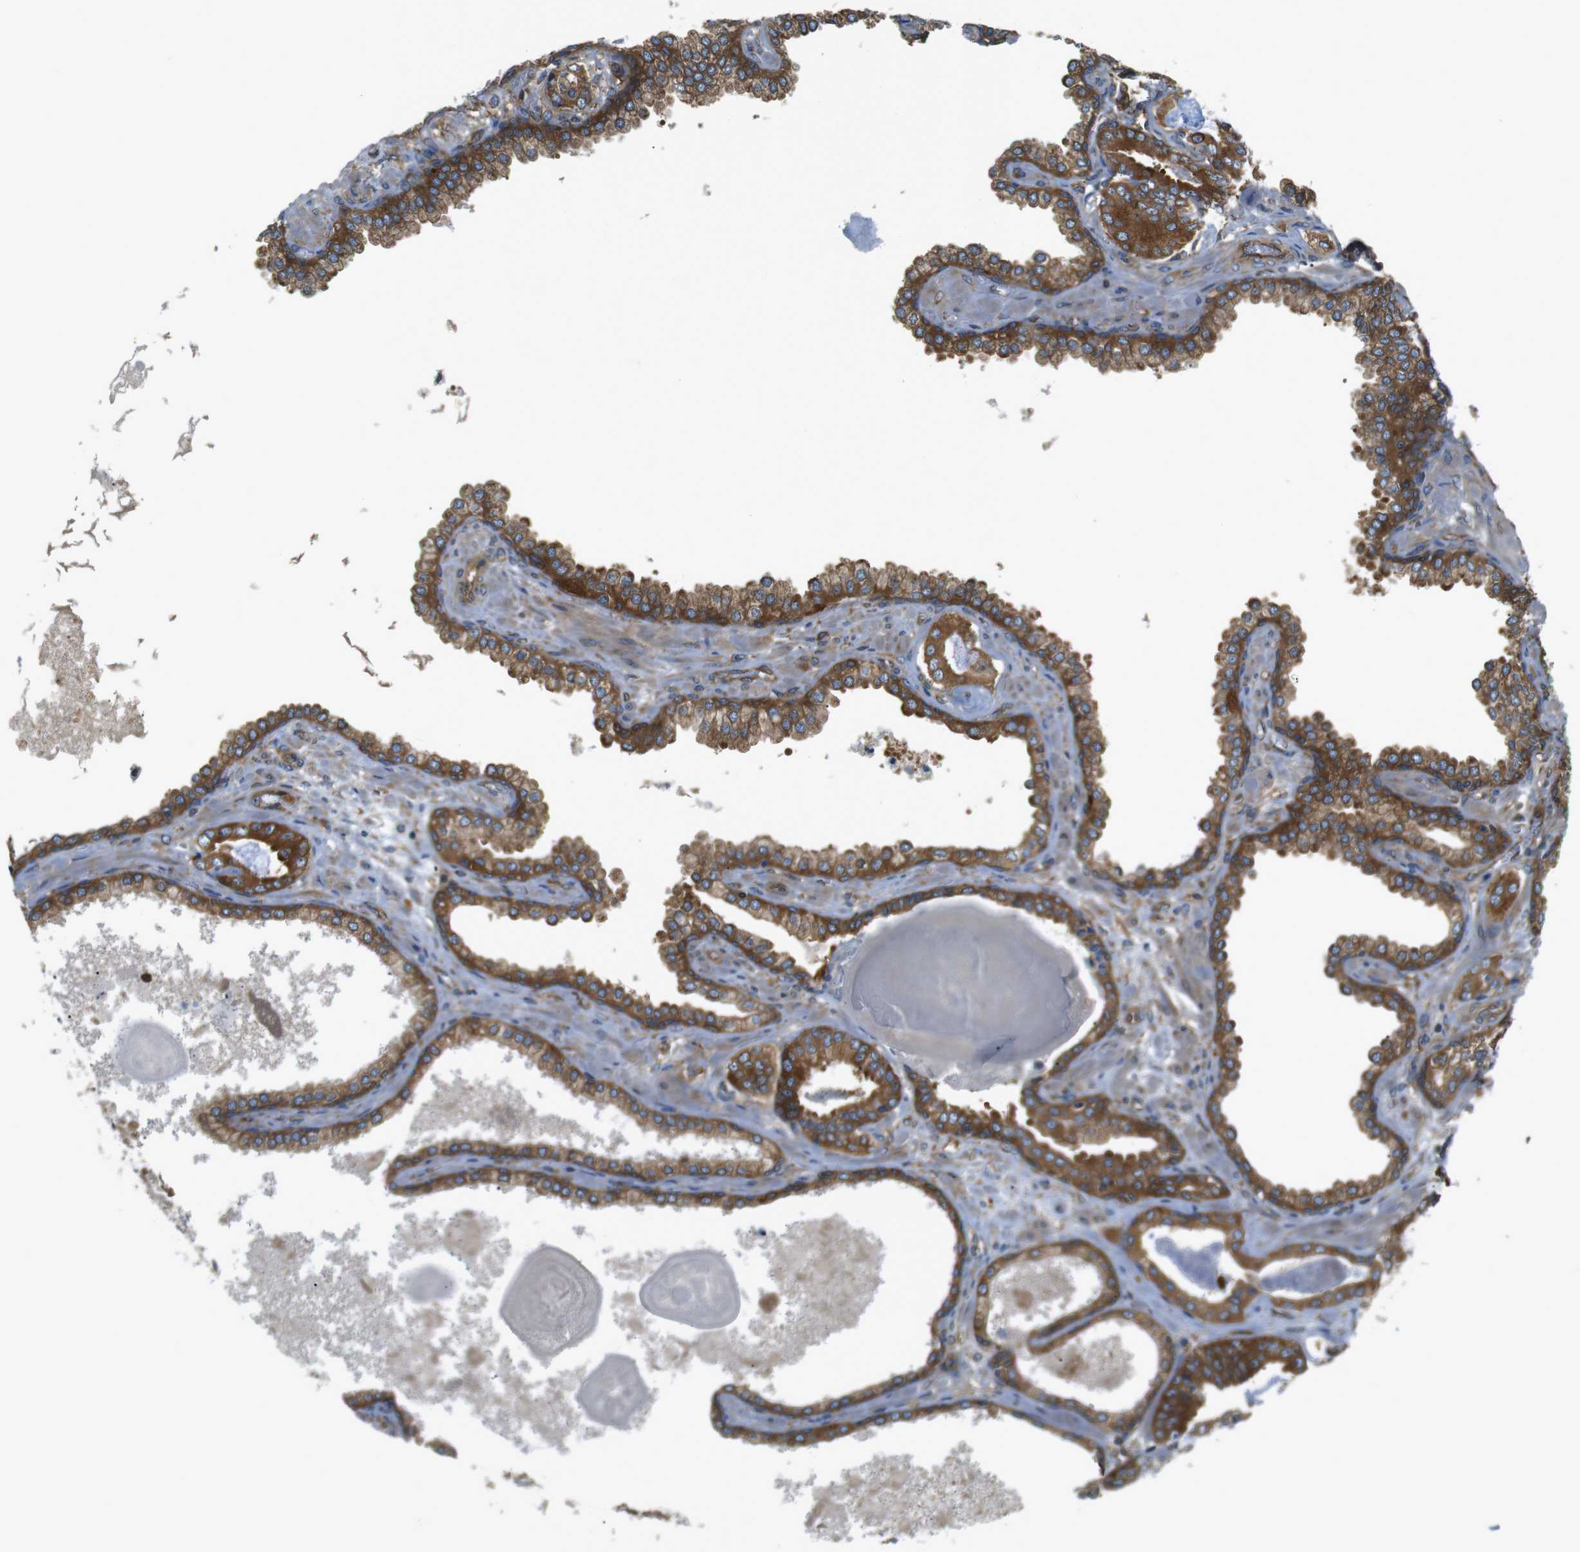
{"staining": {"intensity": "moderate", "quantity": ">75%", "location": "cytoplasmic/membranous"}, "tissue": "prostate cancer", "cell_type": "Tumor cells", "image_type": "cancer", "snomed": [{"axis": "morphology", "description": "Adenocarcinoma, Low grade"}, {"axis": "topography", "description": "Prostate"}], "caption": "A micrograph showing moderate cytoplasmic/membranous expression in approximately >75% of tumor cells in prostate cancer, as visualized by brown immunohistochemical staining.", "gene": "TSC1", "patient": {"sex": "male", "age": 53}}